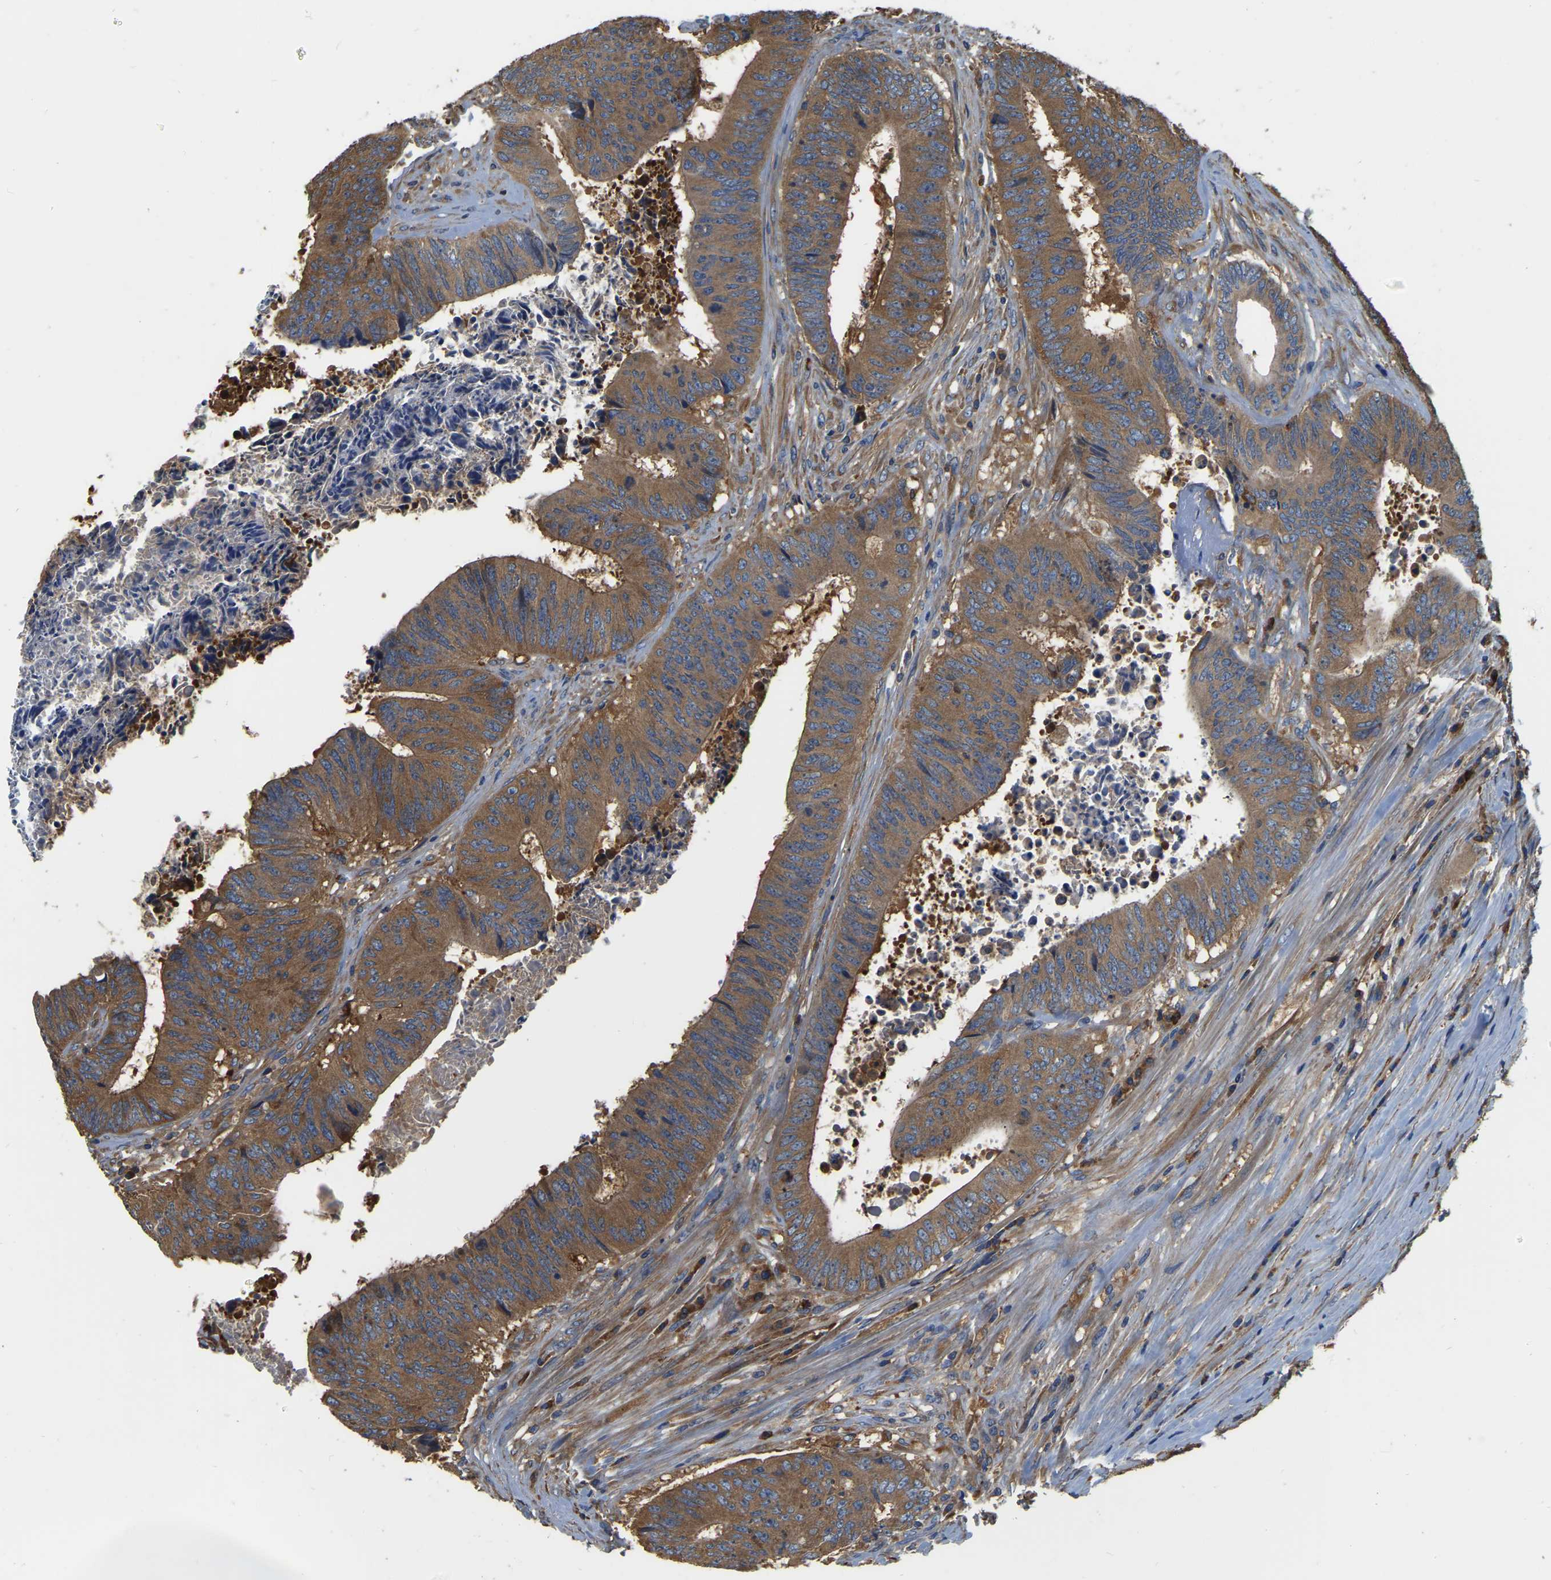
{"staining": {"intensity": "moderate", "quantity": ">75%", "location": "cytoplasmic/membranous"}, "tissue": "colorectal cancer", "cell_type": "Tumor cells", "image_type": "cancer", "snomed": [{"axis": "morphology", "description": "Adenocarcinoma, NOS"}, {"axis": "topography", "description": "Rectum"}], "caption": "Brown immunohistochemical staining in human colorectal cancer (adenocarcinoma) displays moderate cytoplasmic/membranous staining in about >75% of tumor cells.", "gene": "GARS1", "patient": {"sex": "male", "age": 72}}